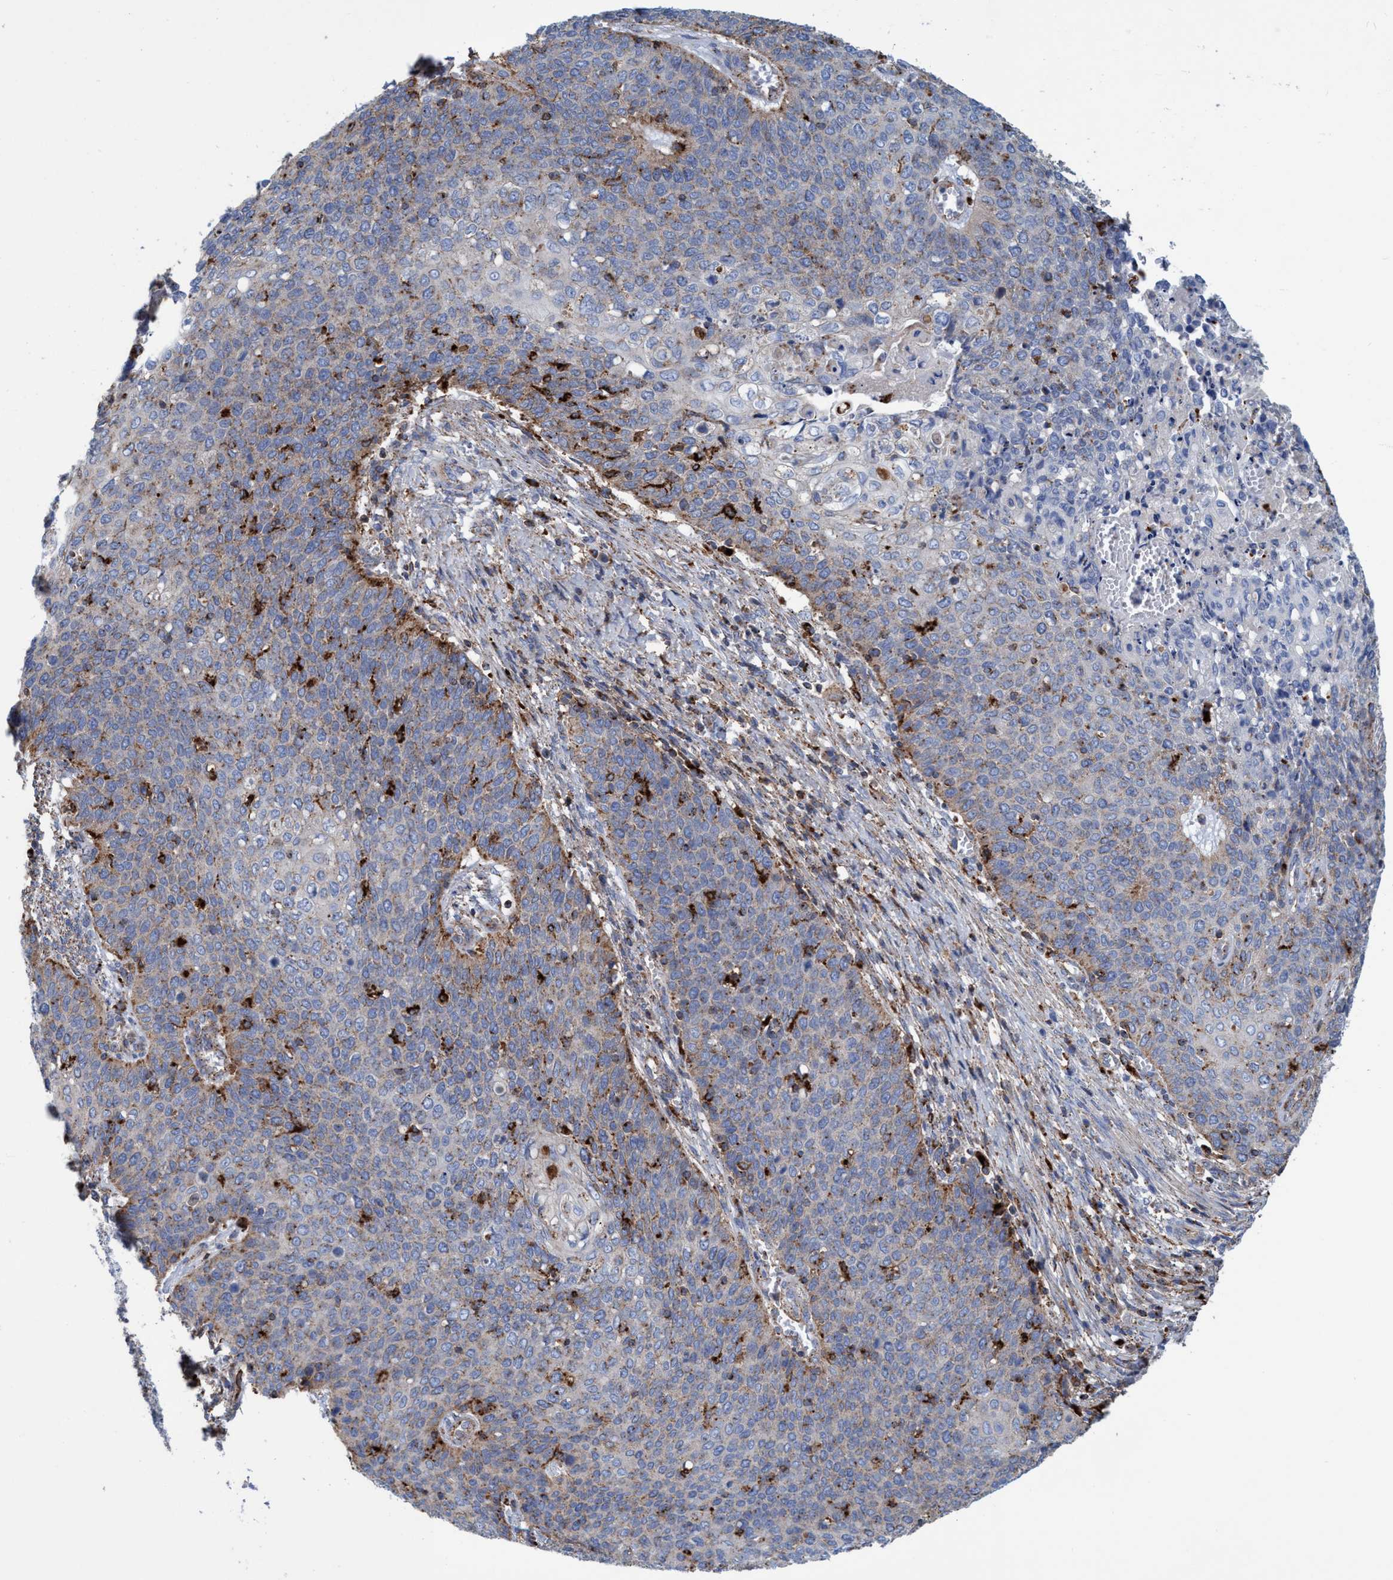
{"staining": {"intensity": "moderate", "quantity": "<25%", "location": "cytoplasmic/membranous"}, "tissue": "cervical cancer", "cell_type": "Tumor cells", "image_type": "cancer", "snomed": [{"axis": "morphology", "description": "Squamous cell carcinoma, NOS"}, {"axis": "topography", "description": "Cervix"}], "caption": "Moderate cytoplasmic/membranous expression for a protein is identified in about <25% of tumor cells of squamous cell carcinoma (cervical) using immunohistochemistry (IHC).", "gene": "TRIM65", "patient": {"sex": "female", "age": 39}}